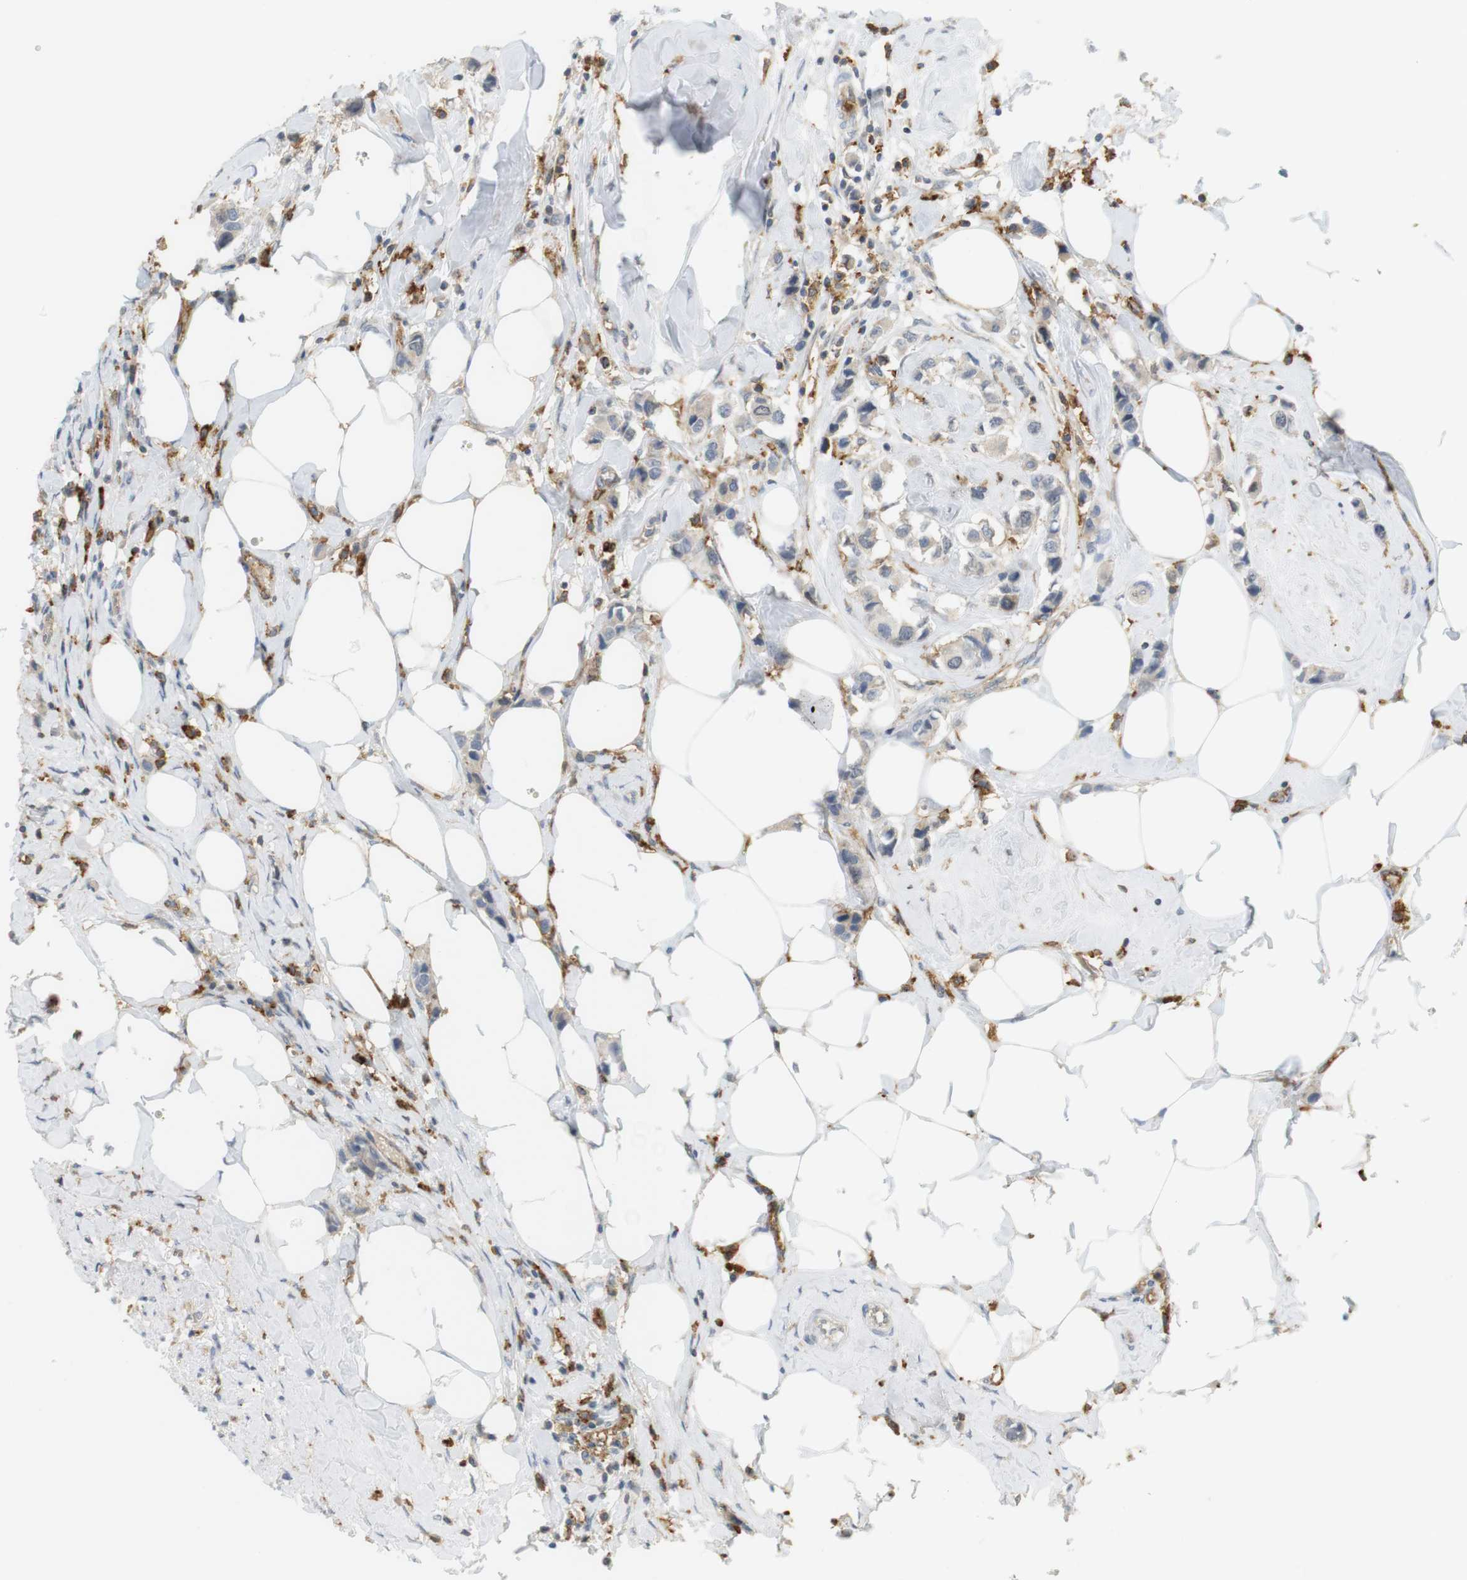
{"staining": {"intensity": "negative", "quantity": "none", "location": "none"}, "tissue": "breast cancer", "cell_type": "Tumor cells", "image_type": "cancer", "snomed": [{"axis": "morphology", "description": "Normal tissue, NOS"}, {"axis": "morphology", "description": "Duct carcinoma"}, {"axis": "topography", "description": "Breast"}], "caption": "DAB immunohistochemical staining of human breast intraductal carcinoma demonstrates no significant expression in tumor cells. (IHC, brightfield microscopy, high magnification).", "gene": "SIRPA", "patient": {"sex": "female", "age": 50}}